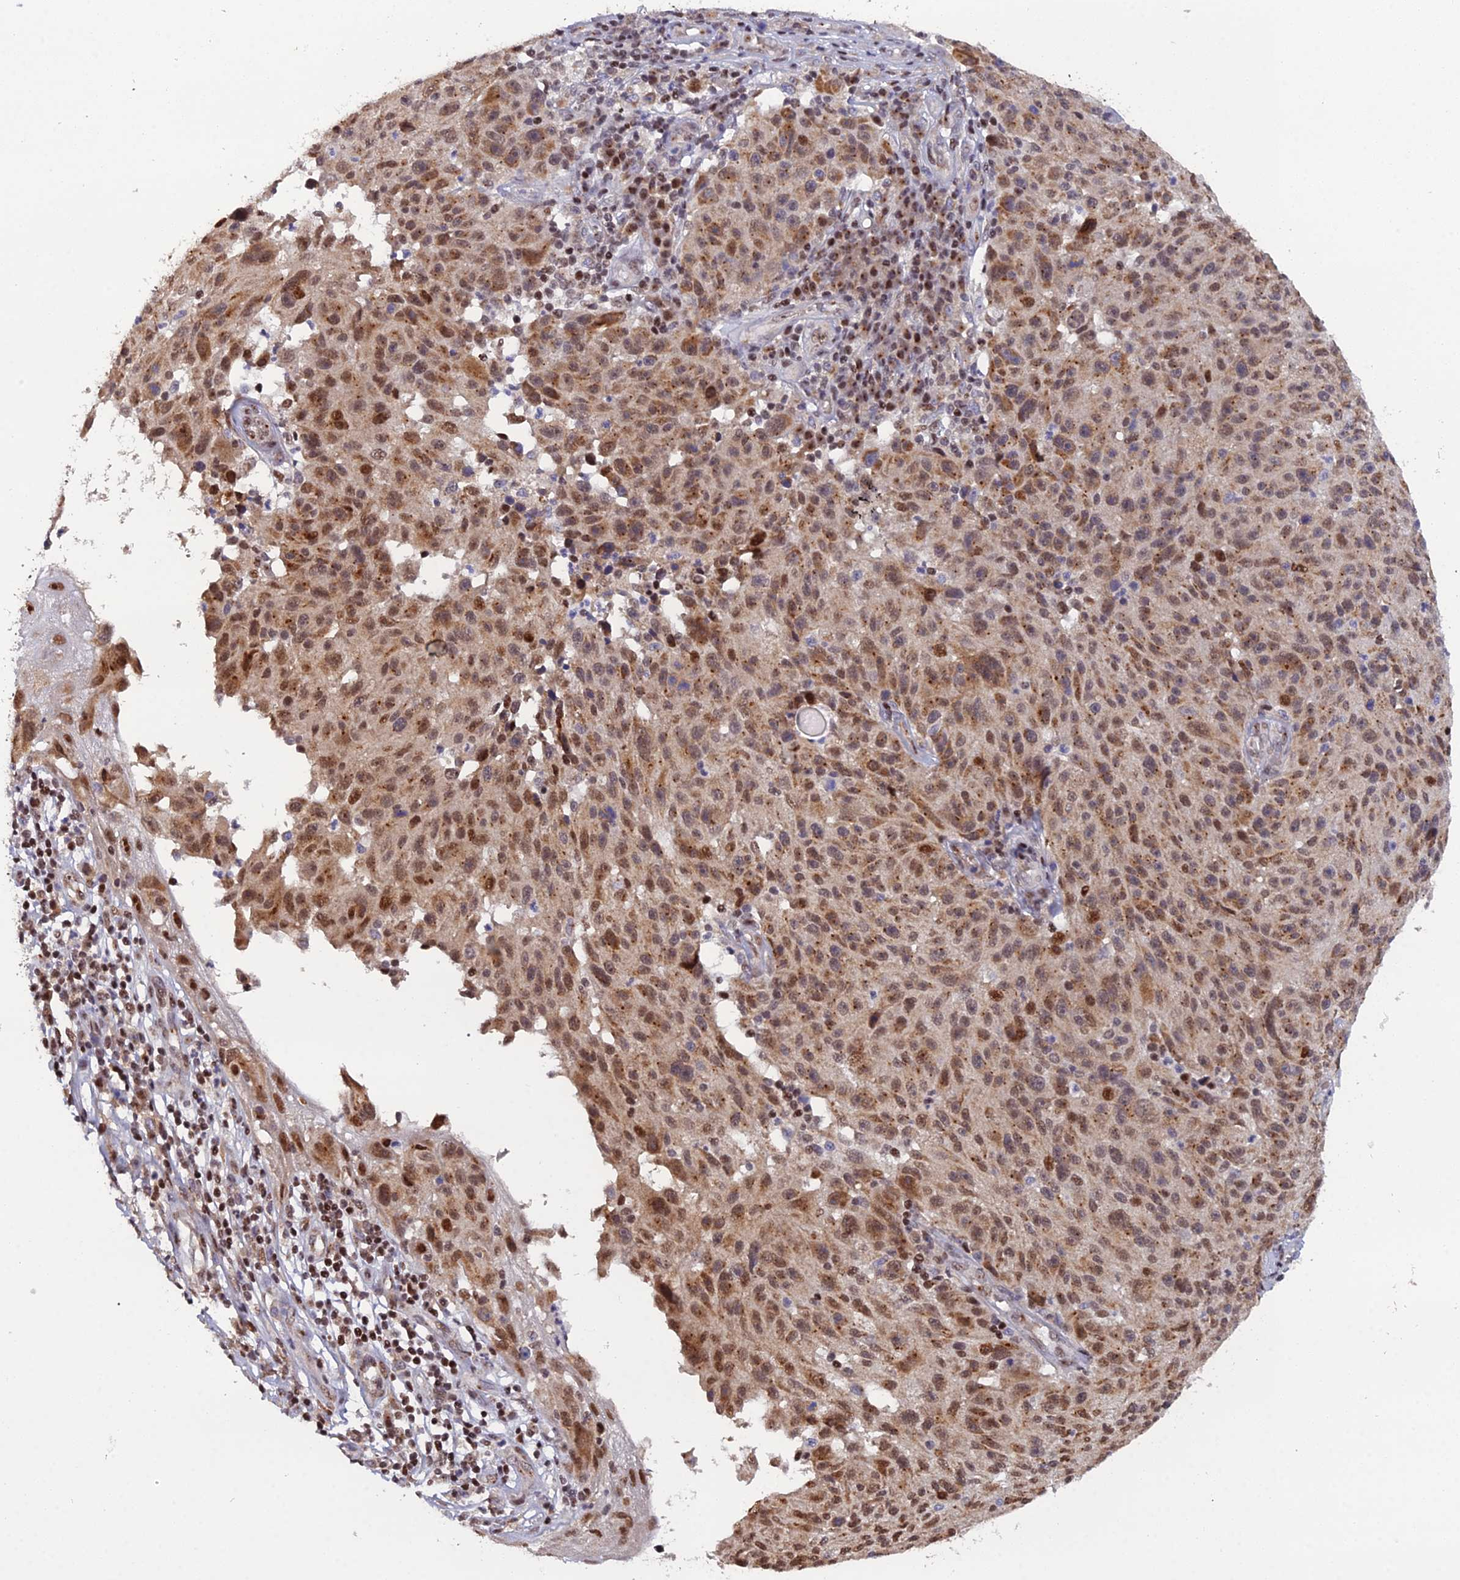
{"staining": {"intensity": "moderate", "quantity": ">75%", "location": "cytoplasmic/membranous,nuclear"}, "tissue": "melanoma", "cell_type": "Tumor cells", "image_type": "cancer", "snomed": [{"axis": "morphology", "description": "Malignant melanoma, NOS"}, {"axis": "topography", "description": "Skin"}], "caption": "About >75% of tumor cells in human melanoma reveal moderate cytoplasmic/membranous and nuclear protein staining as visualized by brown immunohistochemical staining.", "gene": "ARL2", "patient": {"sex": "male", "age": 53}}